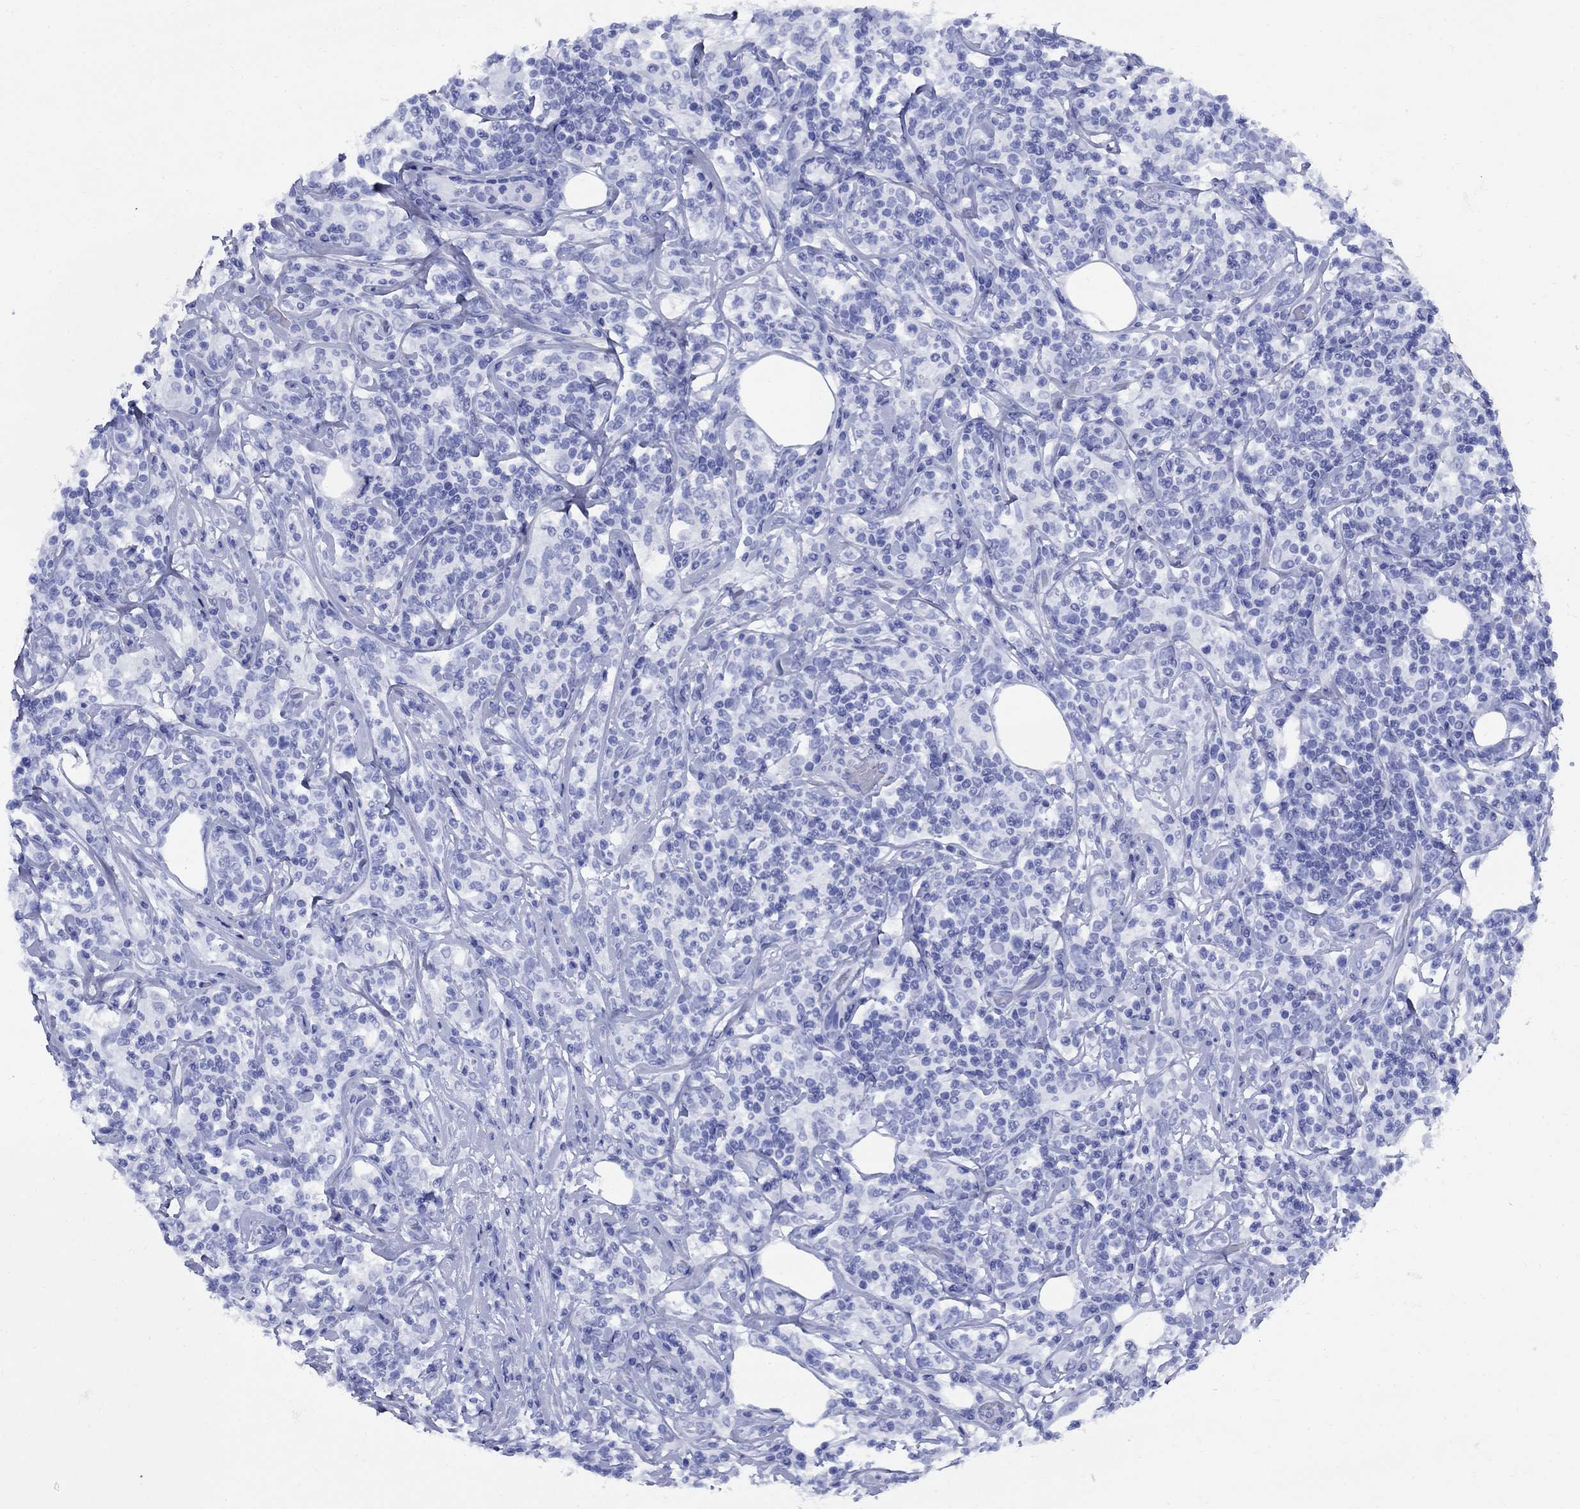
{"staining": {"intensity": "negative", "quantity": "none", "location": "none"}, "tissue": "lymphoma", "cell_type": "Tumor cells", "image_type": "cancer", "snomed": [{"axis": "morphology", "description": "Malignant lymphoma, non-Hodgkin's type, High grade"}, {"axis": "topography", "description": "Lymph node"}], "caption": "A micrograph of high-grade malignant lymphoma, non-Hodgkin's type stained for a protein shows no brown staining in tumor cells.", "gene": "SMCP", "patient": {"sex": "female", "age": 84}}